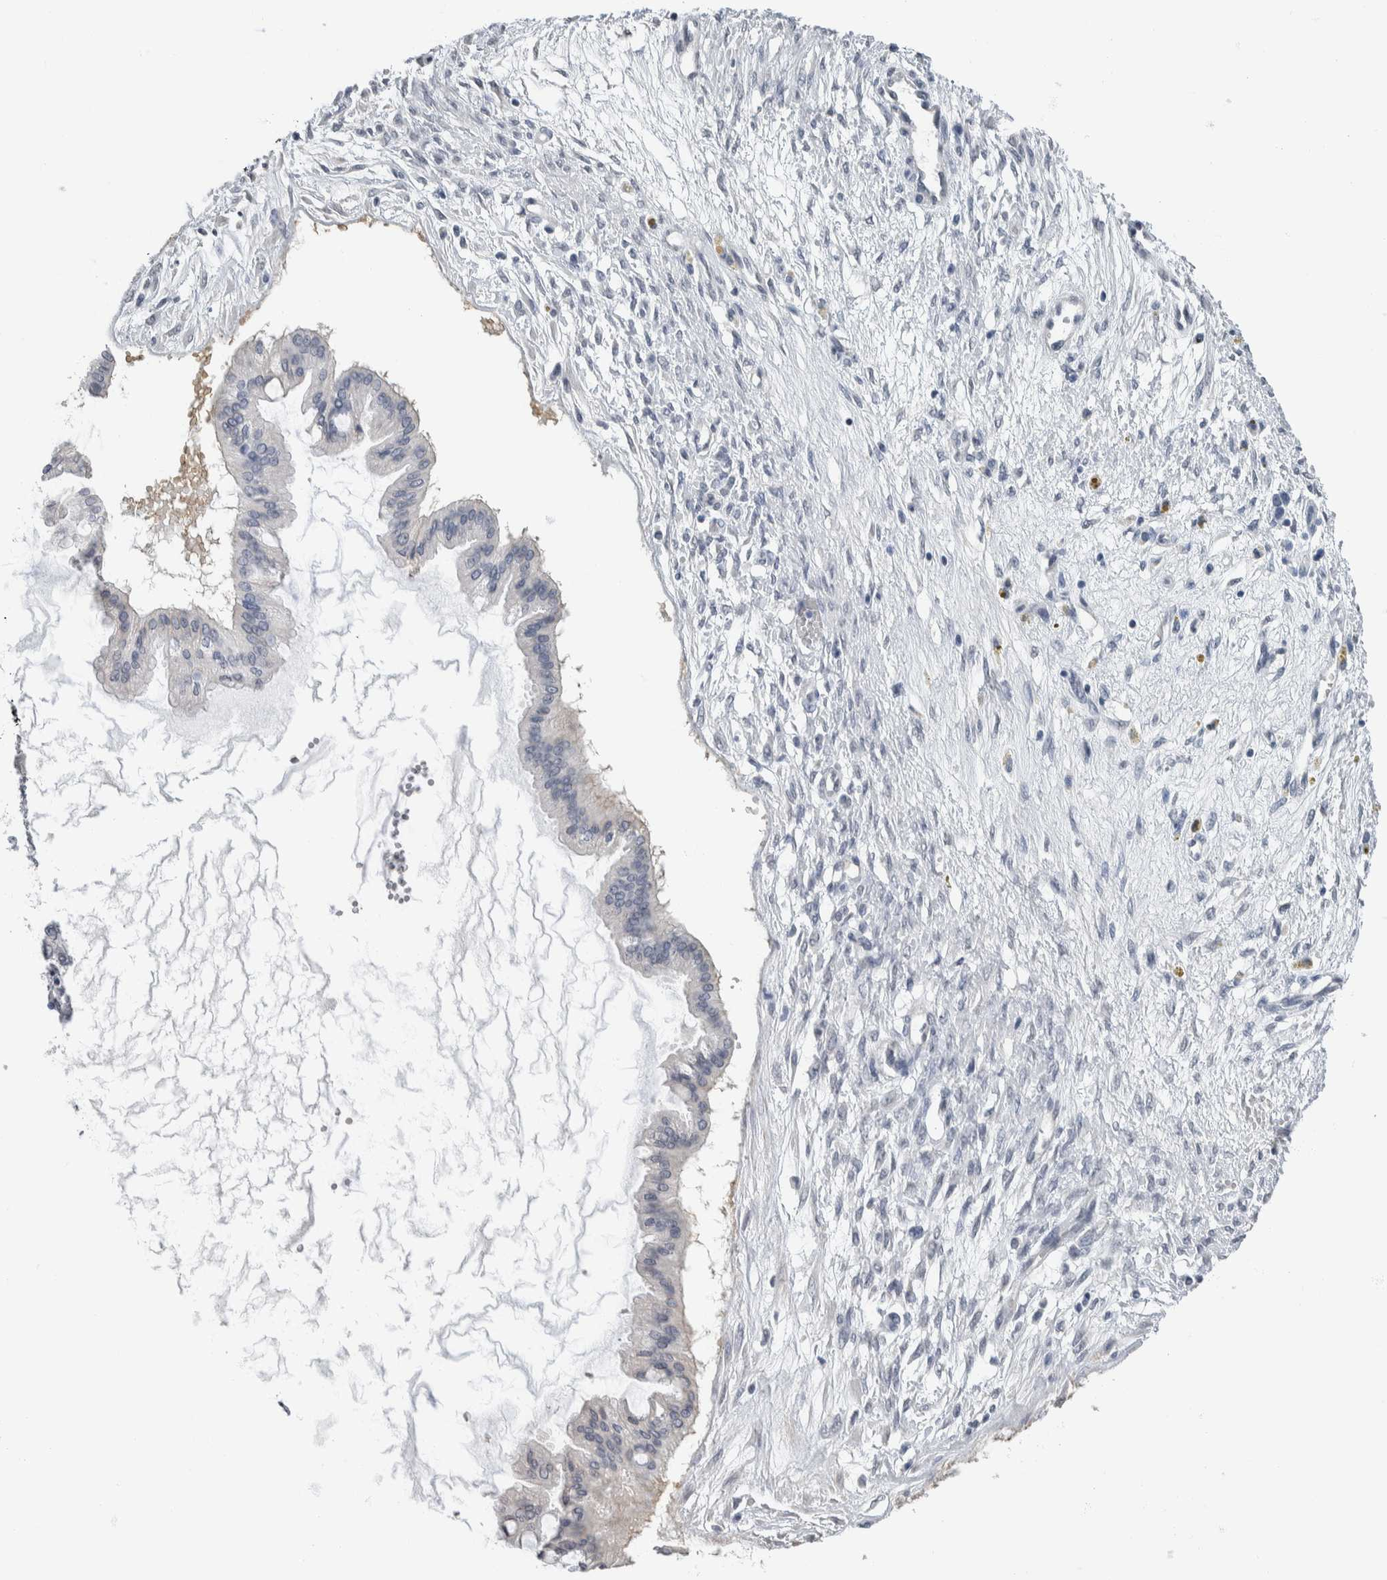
{"staining": {"intensity": "negative", "quantity": "none", "location": "none"}, "tissue": "ovarian cancer", "cell_type": "Tumor cells", "image_type": "cancer", "snomed": [{"axis": "morphology", "description": "Cystadenocarcinoma, mucinous, NOS"}, {"axis": "topography", "description": "Ovary"}], "caption": "Photomicrograph shows no protein staining in tumor cells of ovarian cancer (mucinous cystadenocarcinoma) tissue.", "gene": "NEFM", "patient": {"sex": "female", "age": 73}}